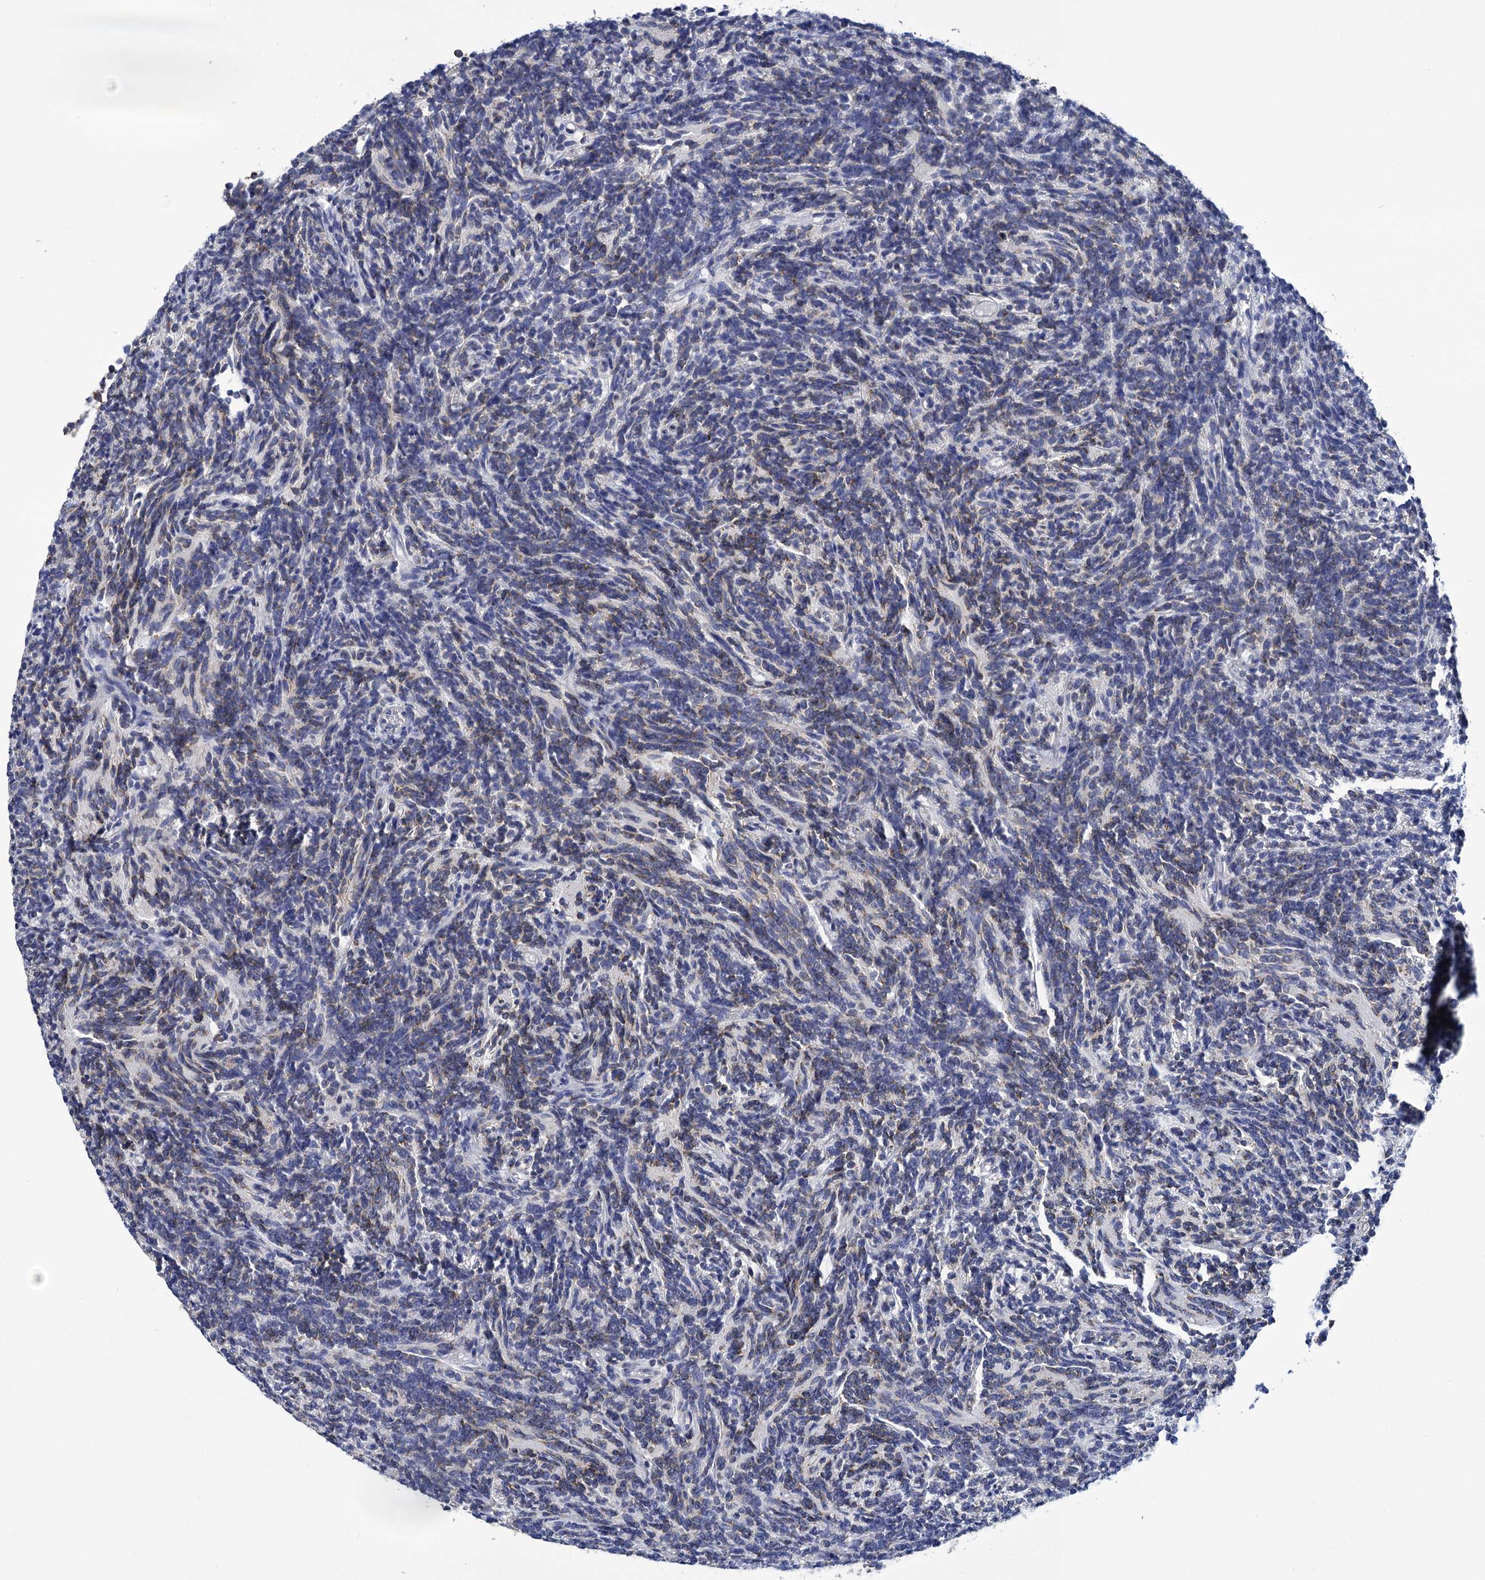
{"staining": {"intensity": "negative", "quantity": "none", "location": "none"}, "tissue": "glioma", "cell_type": "Tumor cells", "image_type": "cancer", "snomed": [{"axis": "morphology", "description": "Glioma, malignant, Low grade"}, {"axis": "topography", "description": "Brain"}], "caption": "Tumor cells show no significant staining in glioma.", "gene": "GSTM2", "patient": {"sex": "female", "age": 1}}